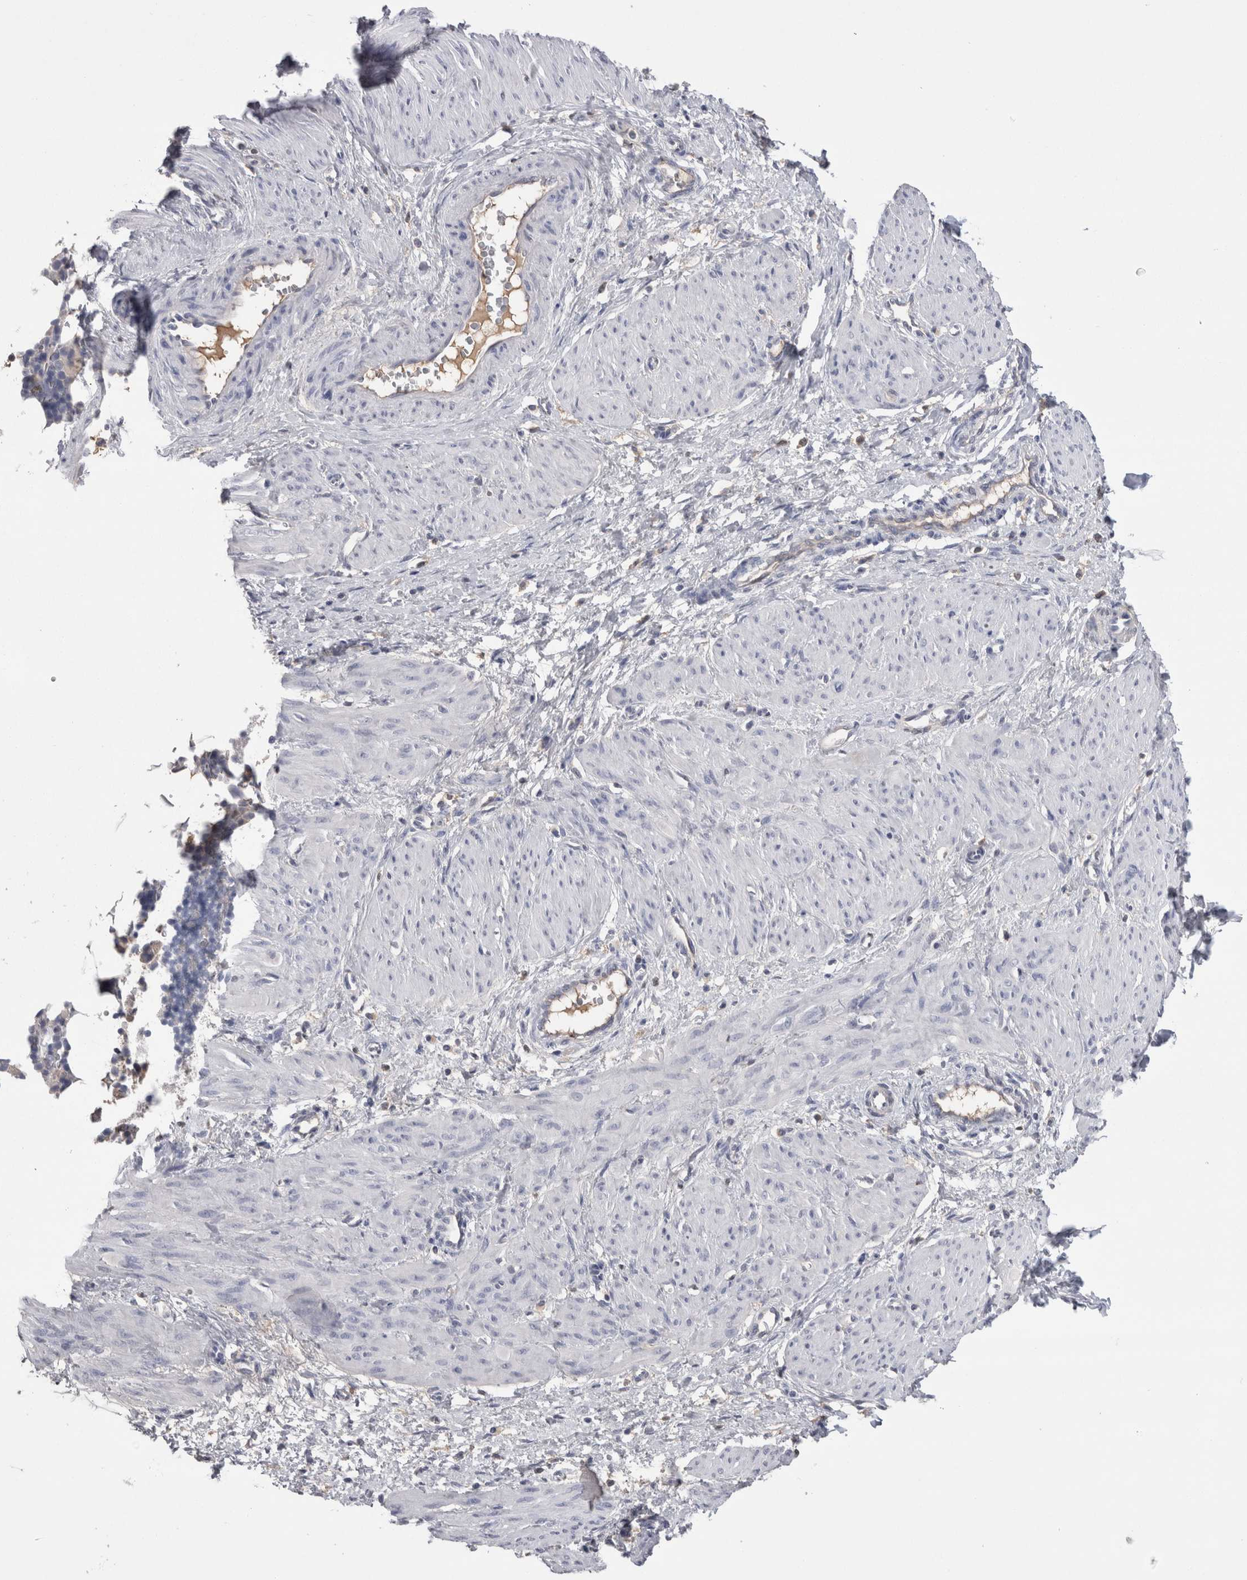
{"staining": {"intensity": "negative", "quantity": "none", "location": "none"}, "tissue": "smooth muscle", "cell_type": "Smooth muscle cells", "image_type": "normal", "snomed": [{"axis": "morphology", "description": "Normal tissue, NOS"}, {"axis": "topography", "description": "Endometrium"}], "caption": "Immunohistochemistry photomicrograph of unremarkable smooth muscle stained for a protein (brown), which shows no staining in smooth muscle cells.", "gene": "REG1A", "patient": {"sex": "female", "age": 33}}